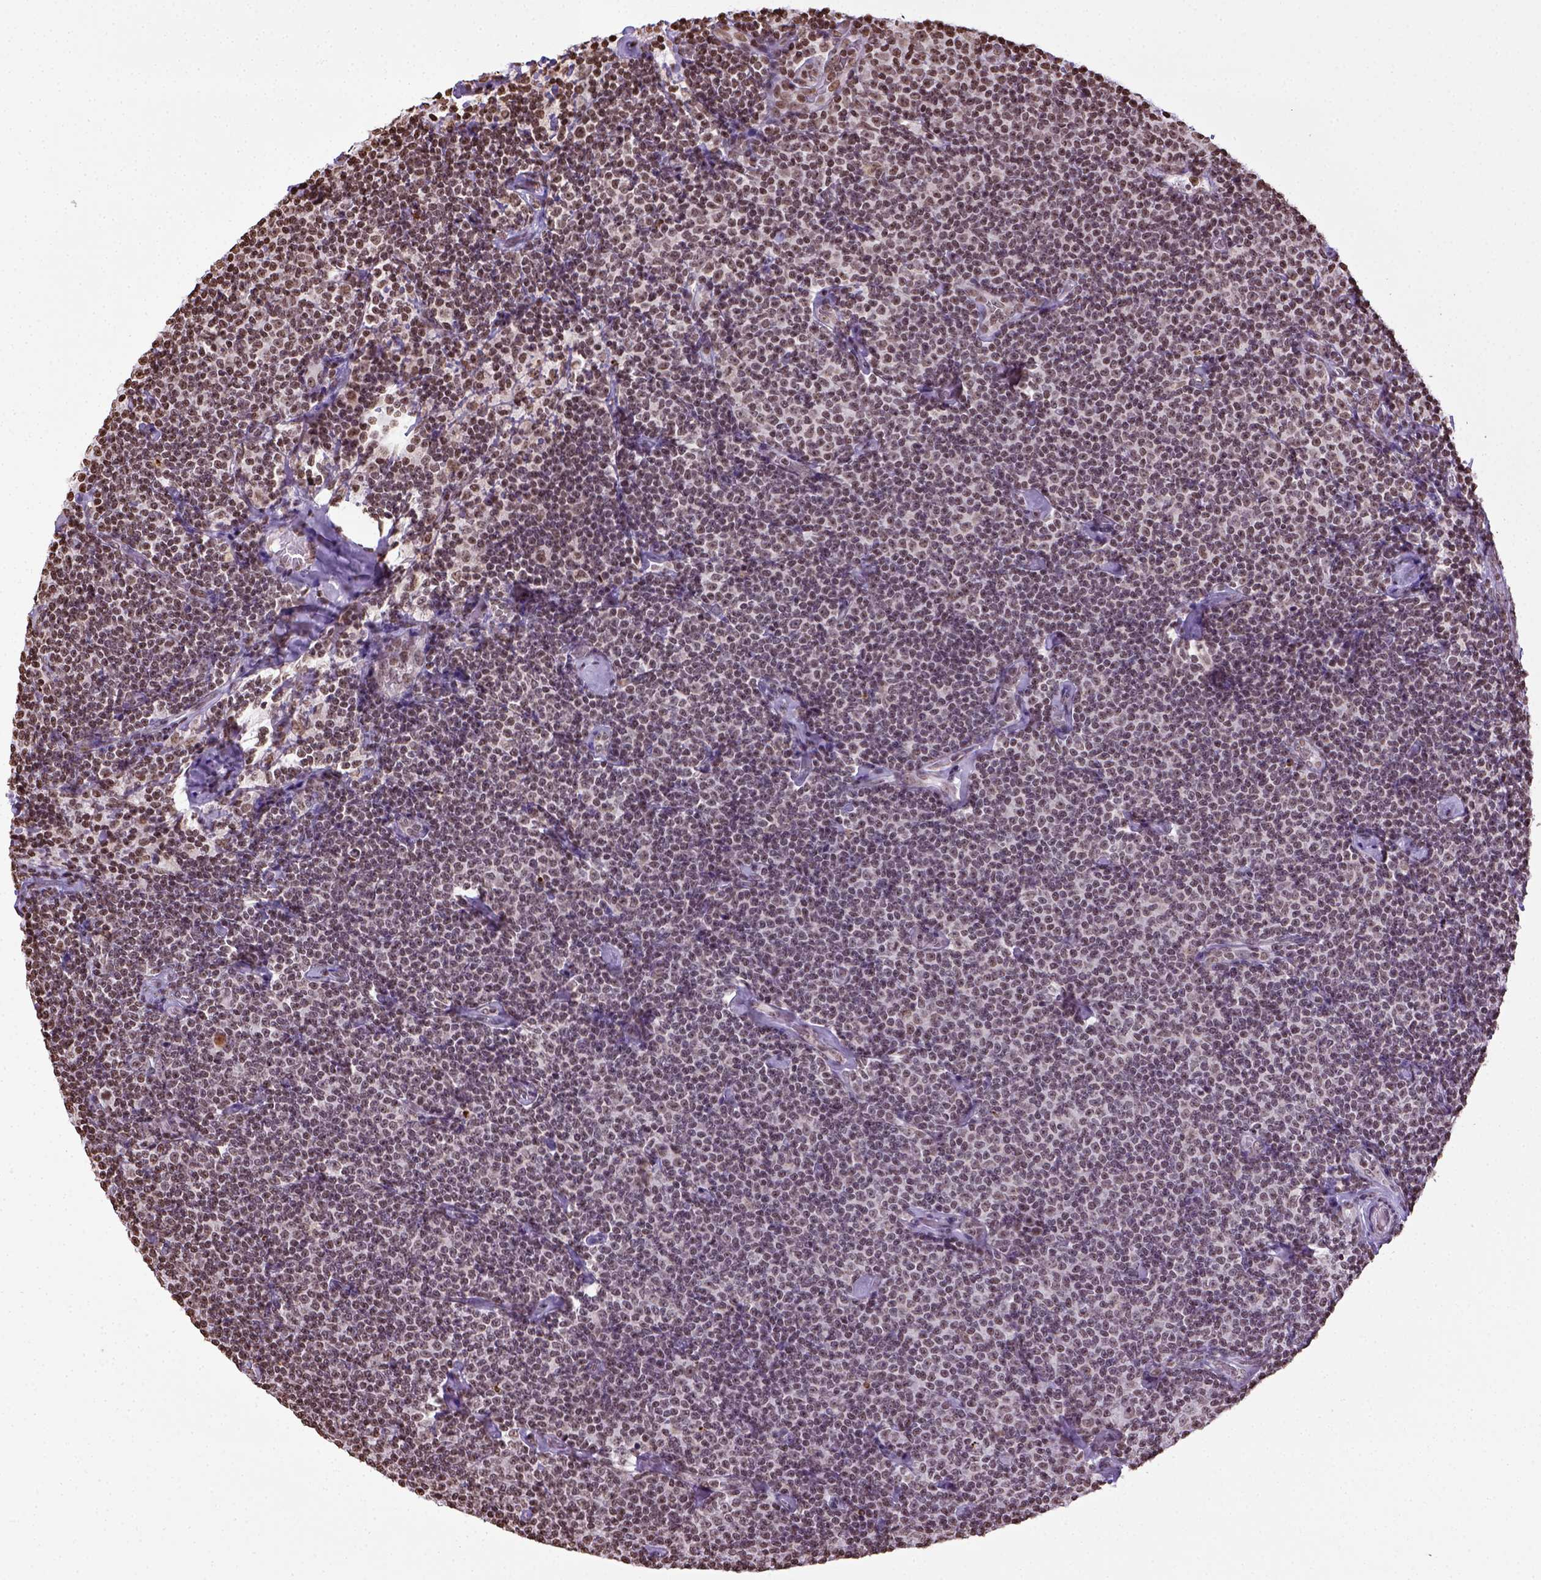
{"staining": {"intensity": "weak", "quantity": "25%-75%", "location": "nuclear"}, "tissue": "lymphoma", "cell_type": "Tumor cells", "image_type": "cancer", "snomed": [{"axis": "morphology", "description": "Malignant lymphoma, non-Hodgkin's type, Low grade"}, {"axis": "topography", "description": "Lymph node"}], "caption": "Weak nuclear expression is identified in approximately 25%-75% of tumor cells in lymphoma.", "gene": "ZNF75D", "patient": {"sex": "male", "age": 81}}